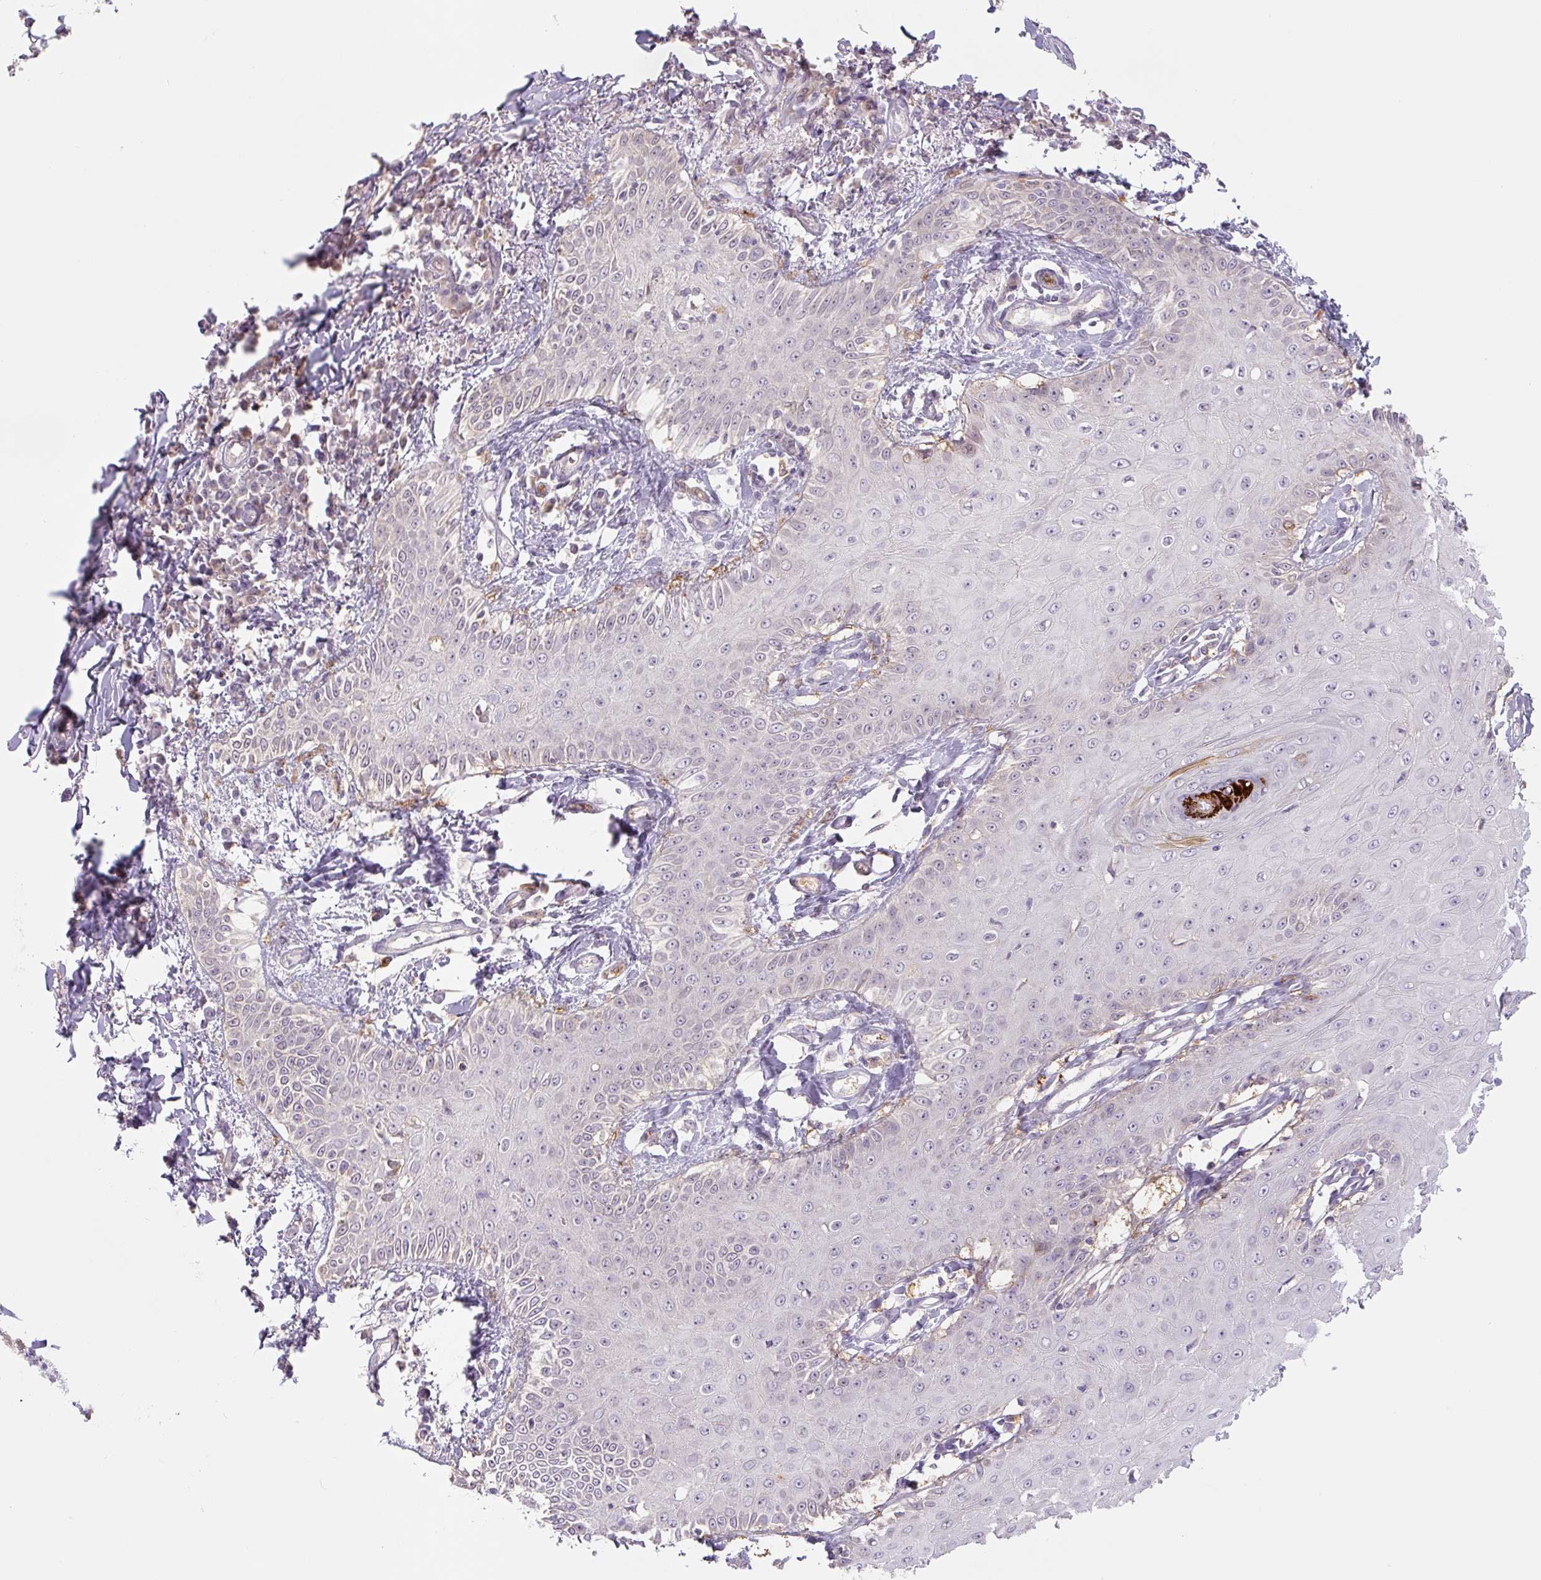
{"staining": {"intensity": "negative", "quantity": "none", "location": "none"}, "tissue": "skin cancer", "cell_type": "Tumor cells", "image_type": "cancer", "snomed": [{"axis": "morphology", "description": "Squamous cell carcinoma, NOS"}, {"axis": "topography", "description": "Skin"}], "caption": "A photomicrograph of human skin cancer is negative for staining in tumor cells.", "gene": "SPSB2", "patient": {"sex": "male", "age": 70}}